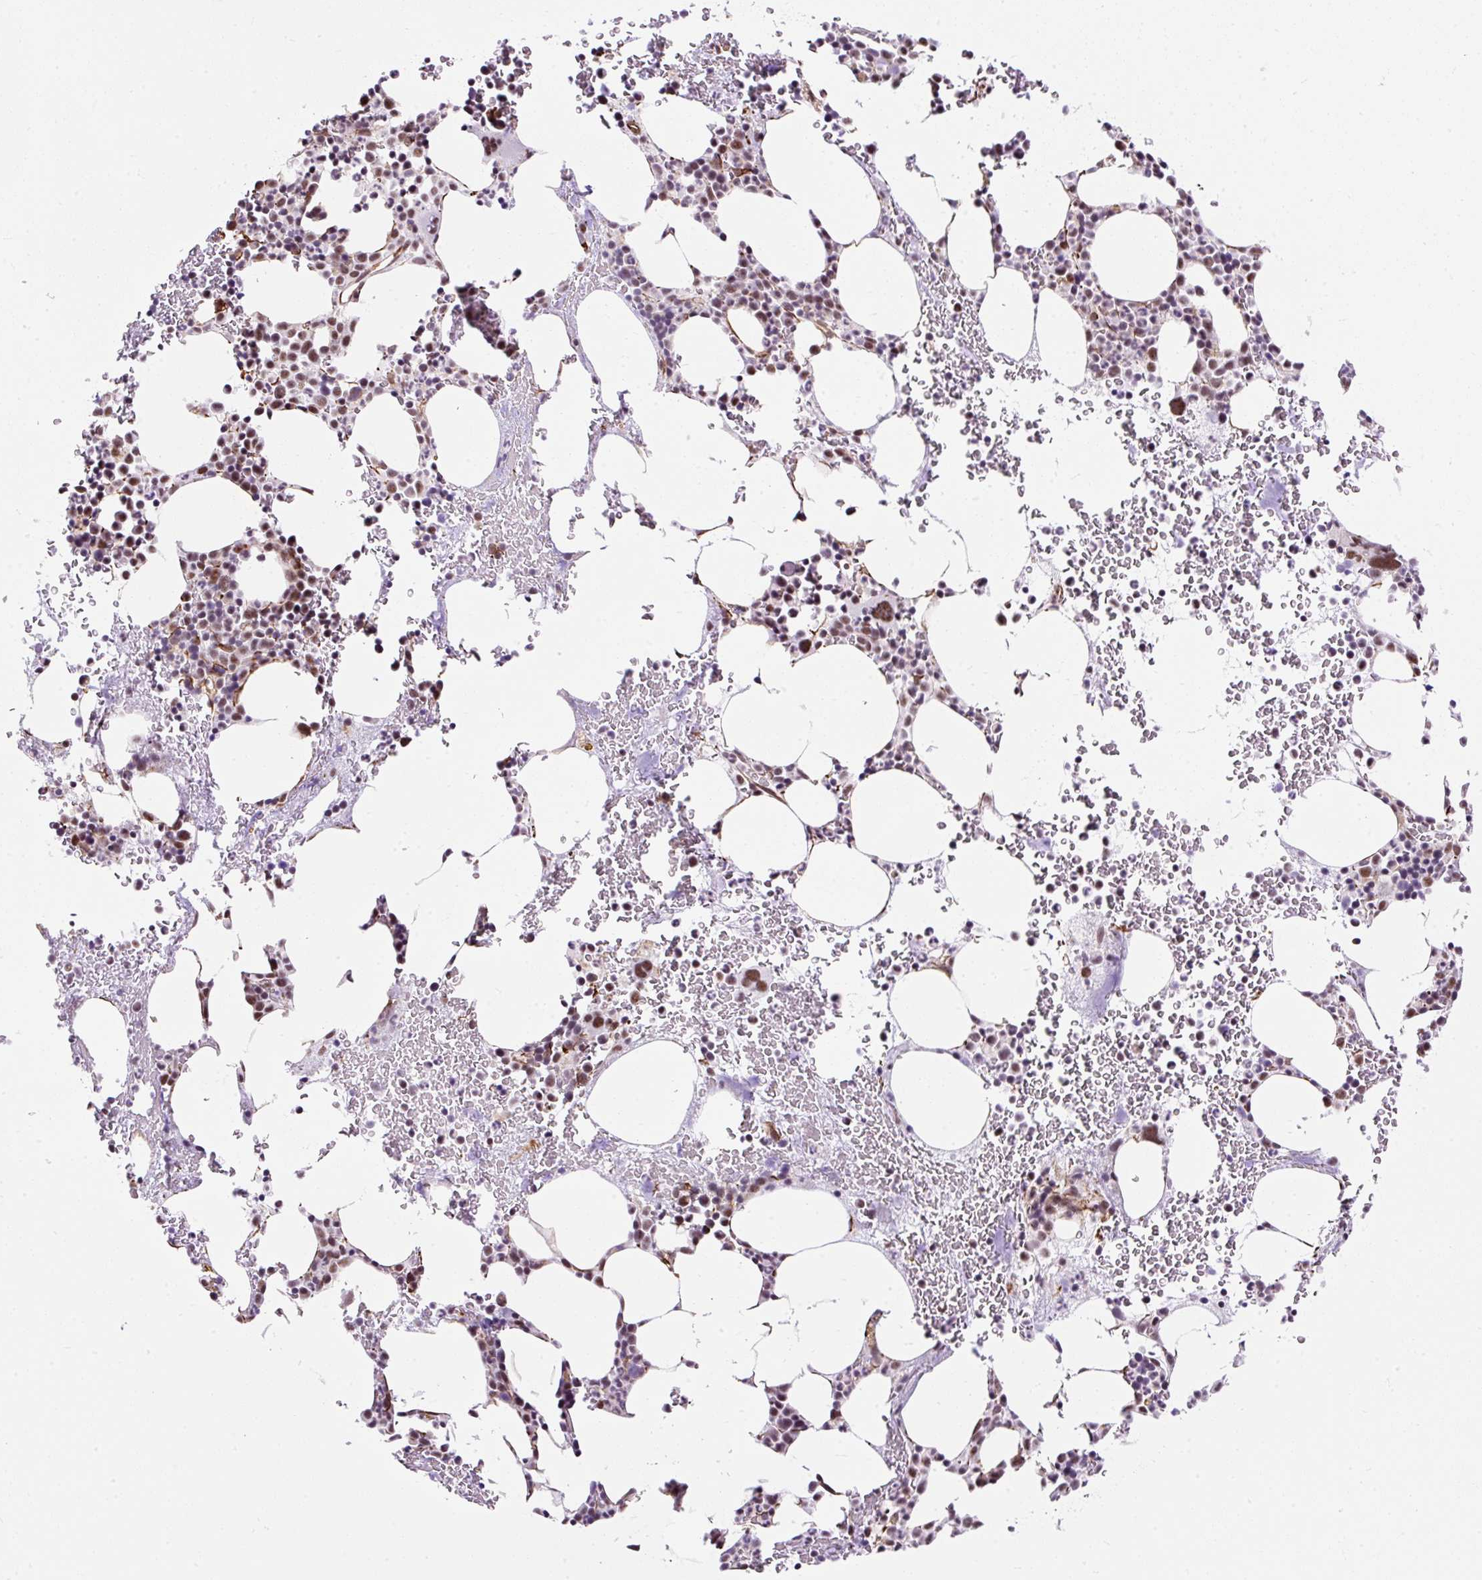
{"staining": {"intensity": "moderate", "quantity": ">75%", "location": "nuclear"}, "tissue": "bone marrow", "cell_type": "Hematopoietic cells", "image_type": "normal", "snomed": [{"axis": "morphology", "description": "Normal tissue, NOS"}, {"axis": "topography", "description": "Bone marrow"}], "caption": "Bone marrow stained with immunohistochemistry shows moderate nuclear expression in about >75% of hematopoietic cells.", "gene": "FMC1", "patient": {"sex": "male", "age": 62}}